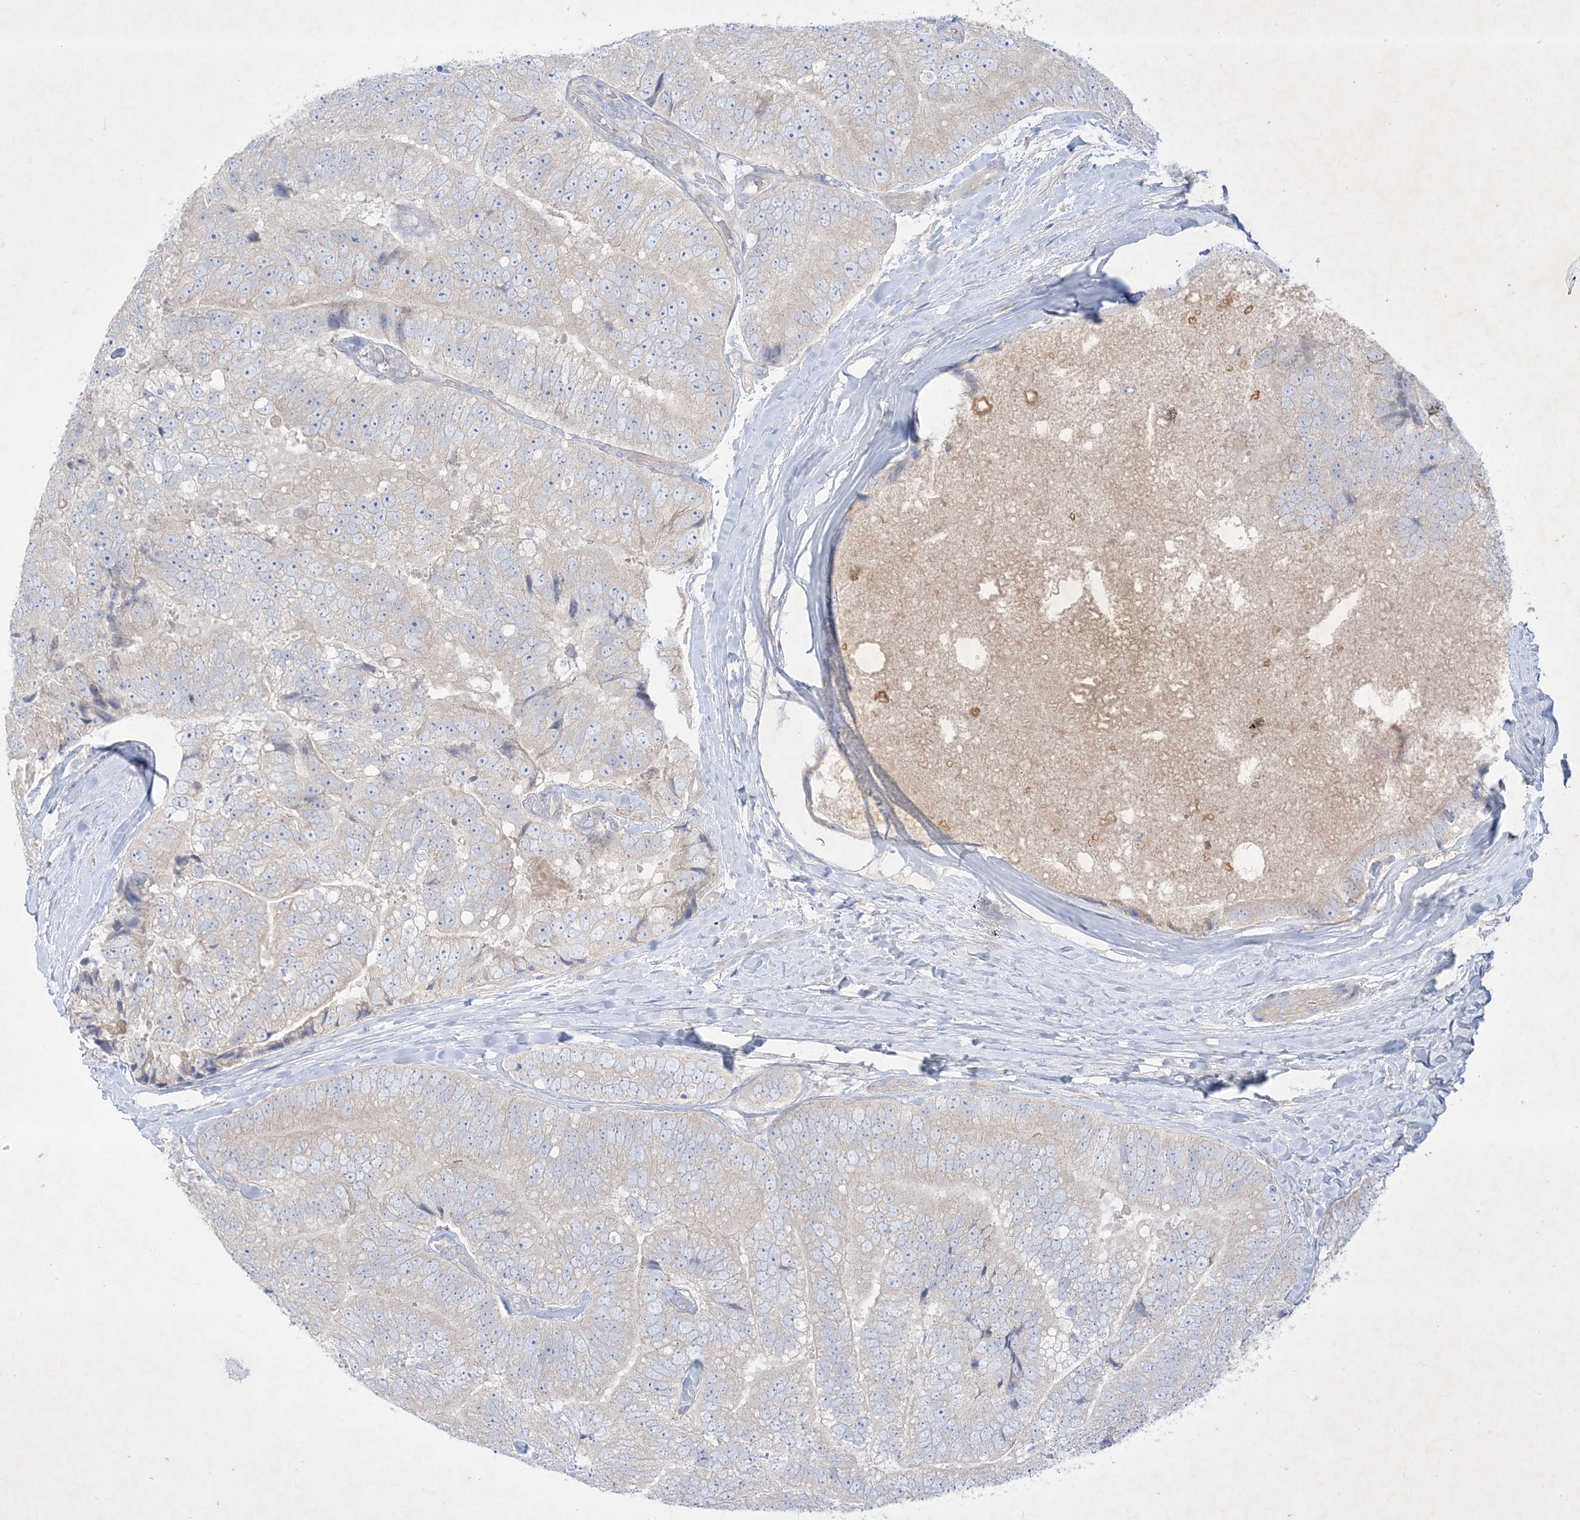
{"staining": {"intensity": "negative", "quantity": "none", "location": "none"}, "tissue": "prostate cancer", "cell_type": "Tumor cells", "image_type": "cancer", "snomed": [{"axis": "morphology", "description": "Adenocarcinoma, High grade"}, {"axis": "topography", "description": "Prostate"}], "caption": "An IHC image of prostate cancer (high-grade adenocarcinoma) is shown. There is no staining in tumor cells of prostate cancer (high-grade adenocarcinoma). Brightfield microscopy of IHC stained with DAB (brown) and hematoxylin (blue), captured at high magnification.", "gene": "PLEKHA3", "patient": {"sex": "male", "age": 70}}